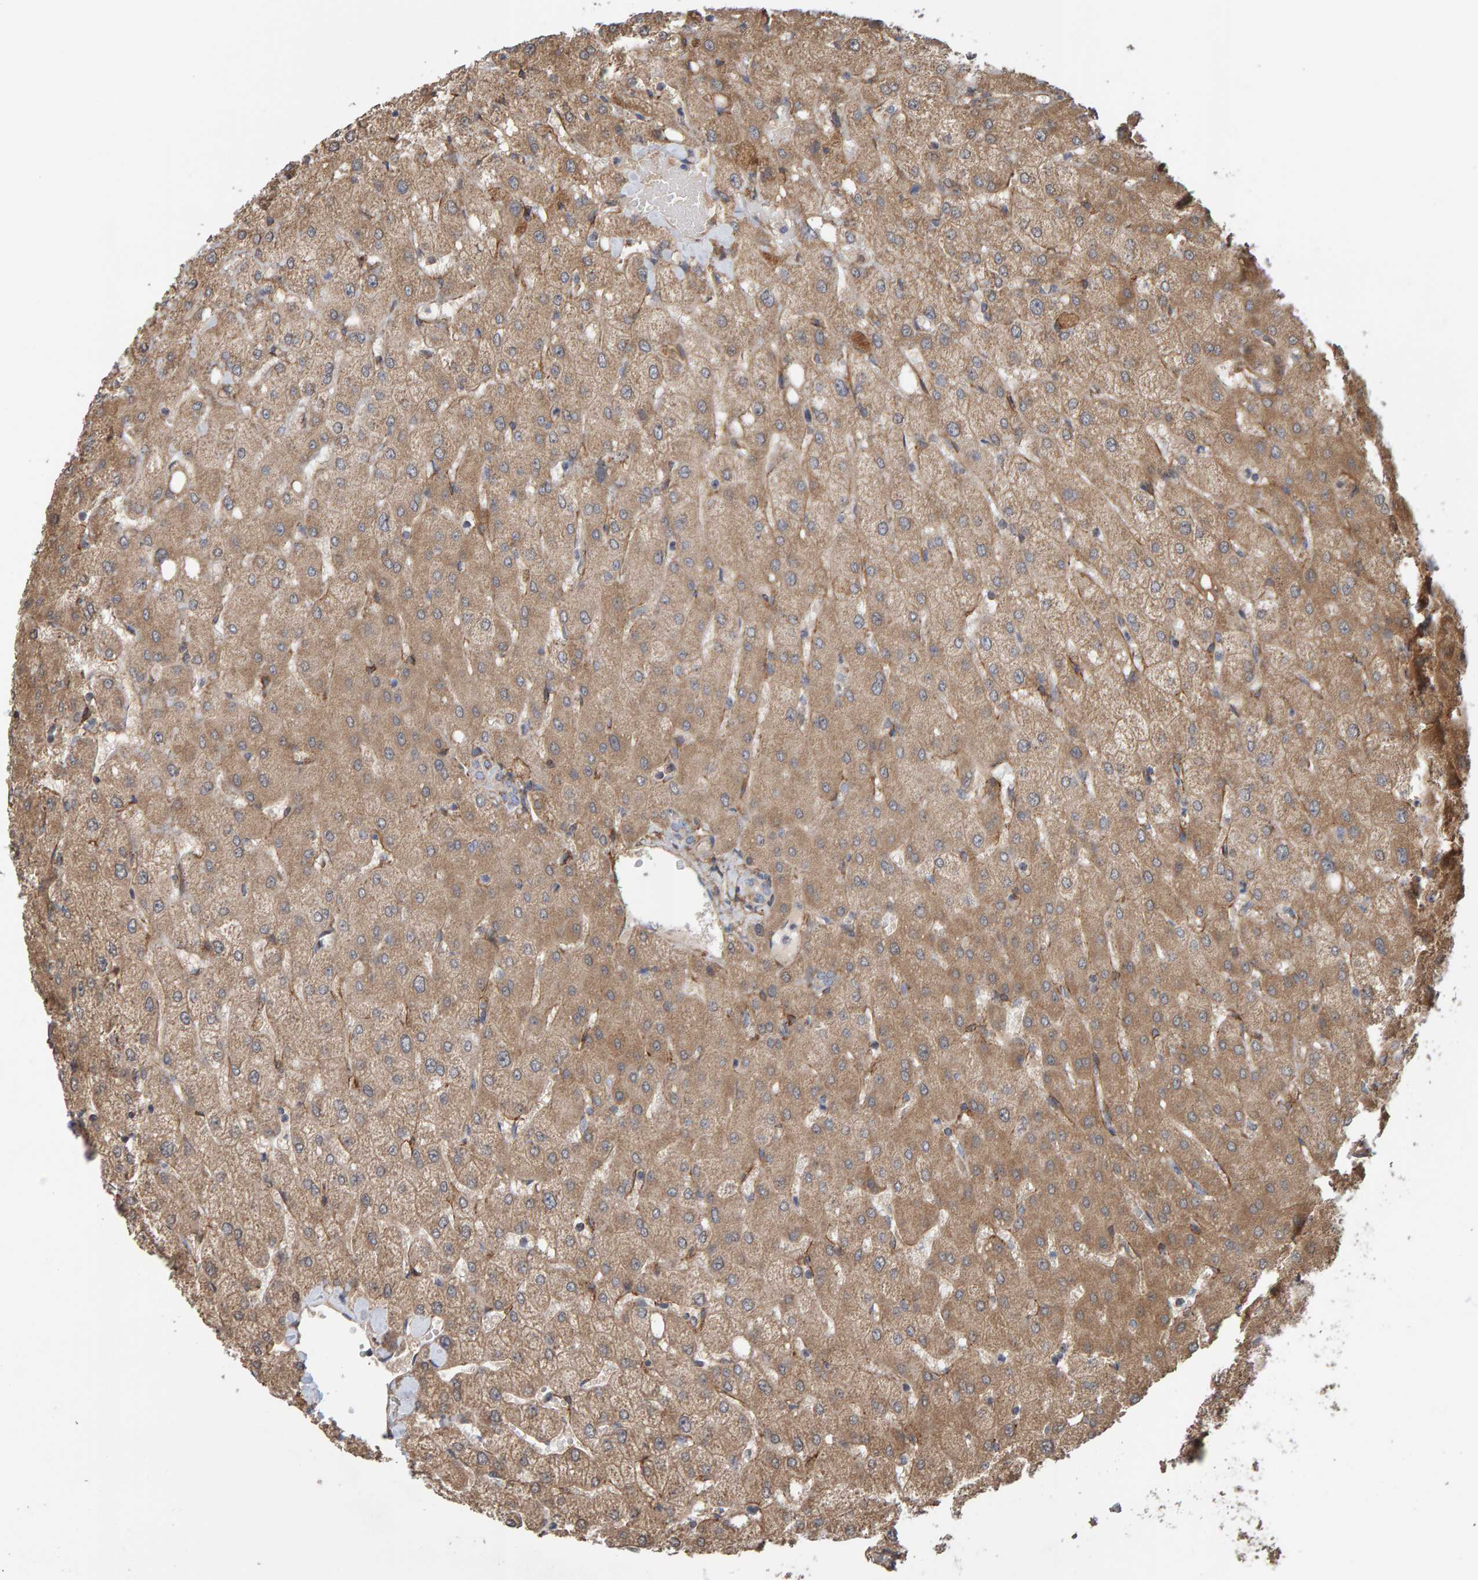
{"staining": {"intensity": "weak", "quantity": "25%-75%", "location": "cytoplasmic/membranous"}, "tissue": "liver", "cell_type": "Cholangiocytes", "image_type": "normal", "snomed": [{"axis": "morphology", "description": "Normal tissue, NOS"}, {"axis": "topography", "description": "Liver"}], "caption": "Approximately 25%-75% of cholangiocytes in normal liver exhibit weak cytoplasmic/membranous protein expression as visualized by brown immunohistochemical staining.", "gene": "MRPL45", "patient": {"sex": "female", "age": 54}}